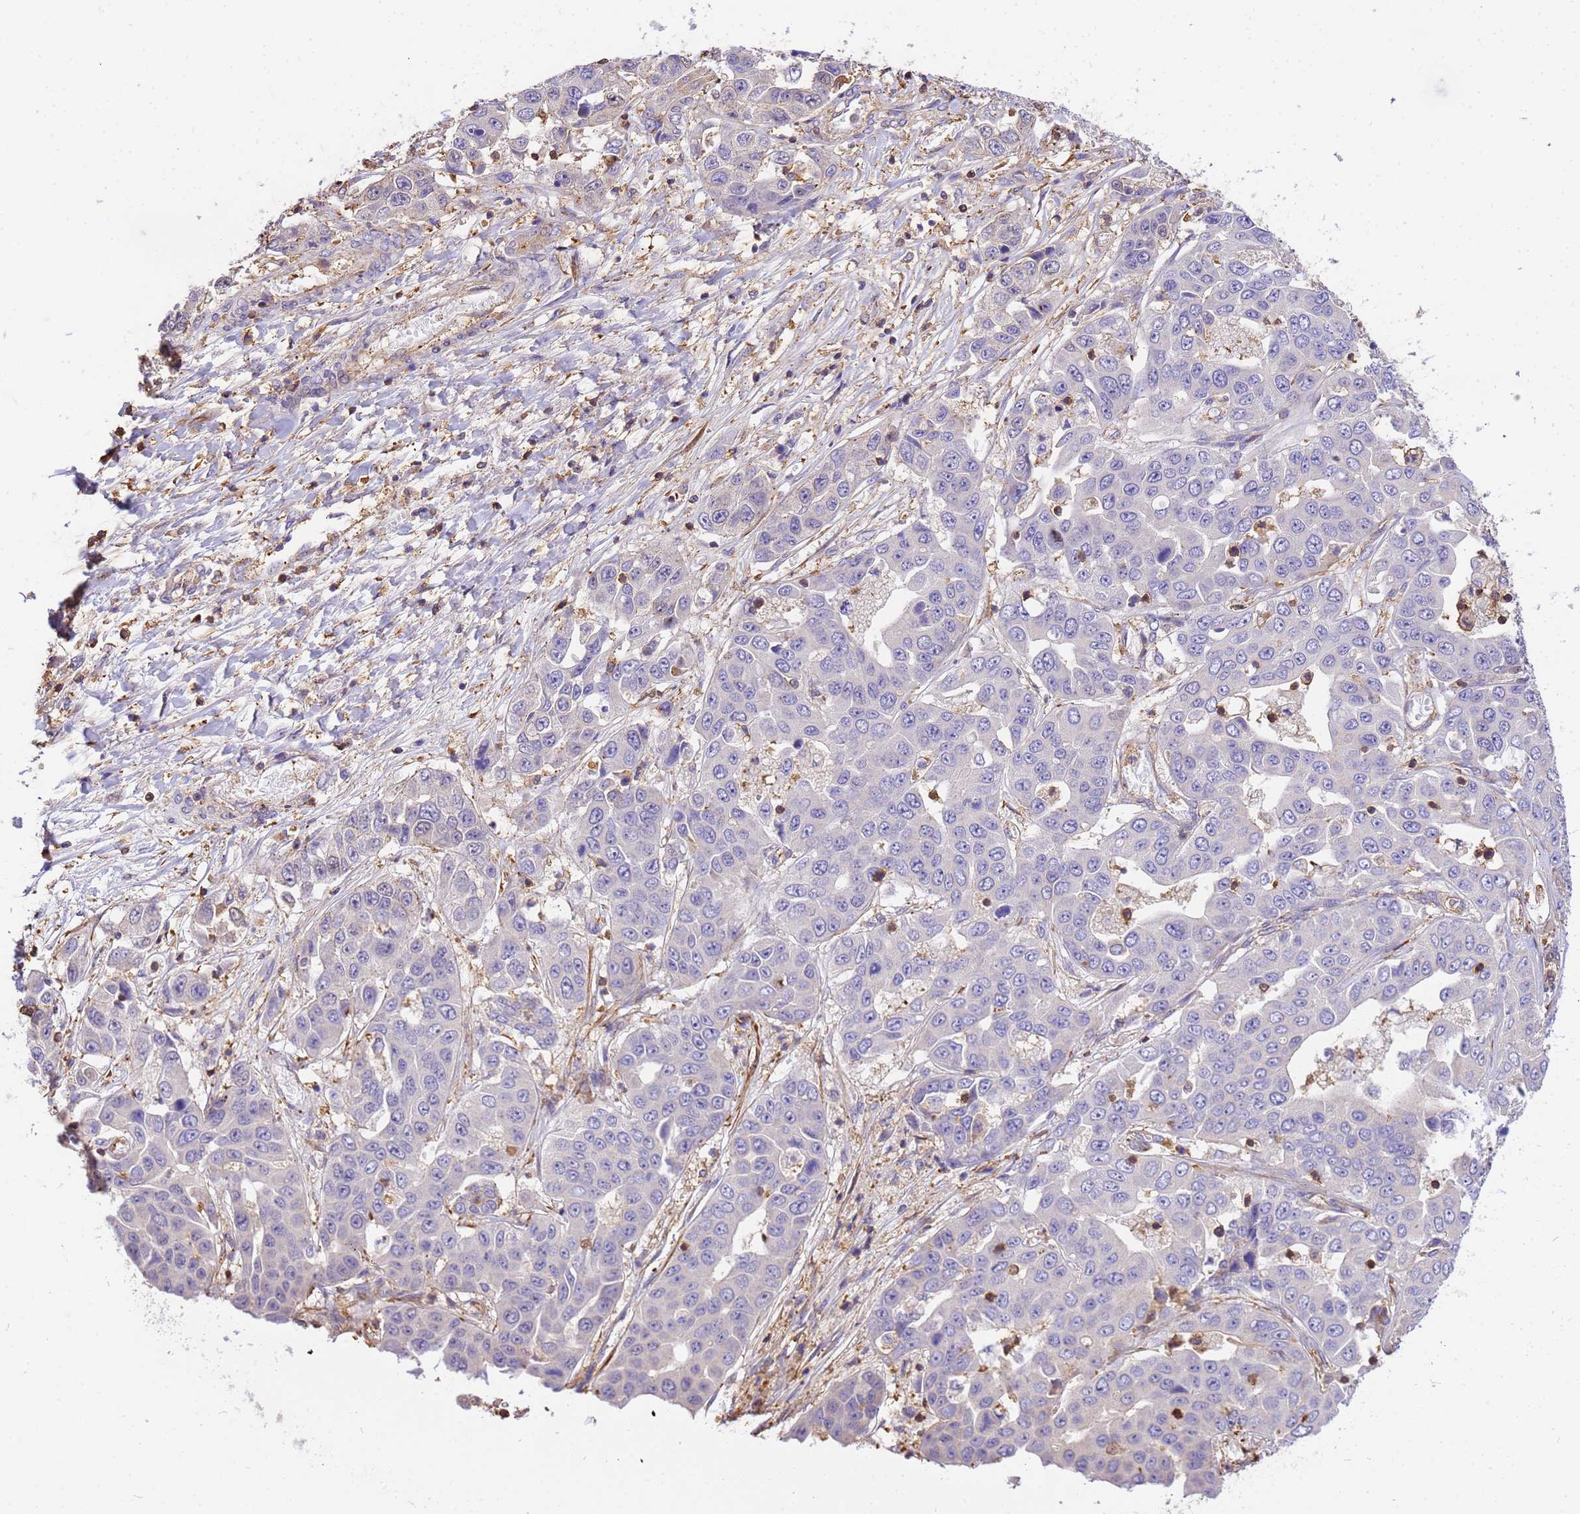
{"staining": {"intensity": "negative", "quantity": "none", "location": "none"}, "tissue": "liver cancer", "cell_type": "Tumor cells", "image_type": "cancer", "snomed": [{"axis": "morphology", "description": "Cholangiocarcinoma"}, {"axis": "topography", "description": "Liver"}], "caption": "Immunohistochemistry (IHC) photomicrograph of liver cancer (cholangiocarcinoma) stained for a protein (brown), which demonstrates no positivity in tumor cells.", "gene": "WDR64", "patient": {"sex": "female", "age": 52}}